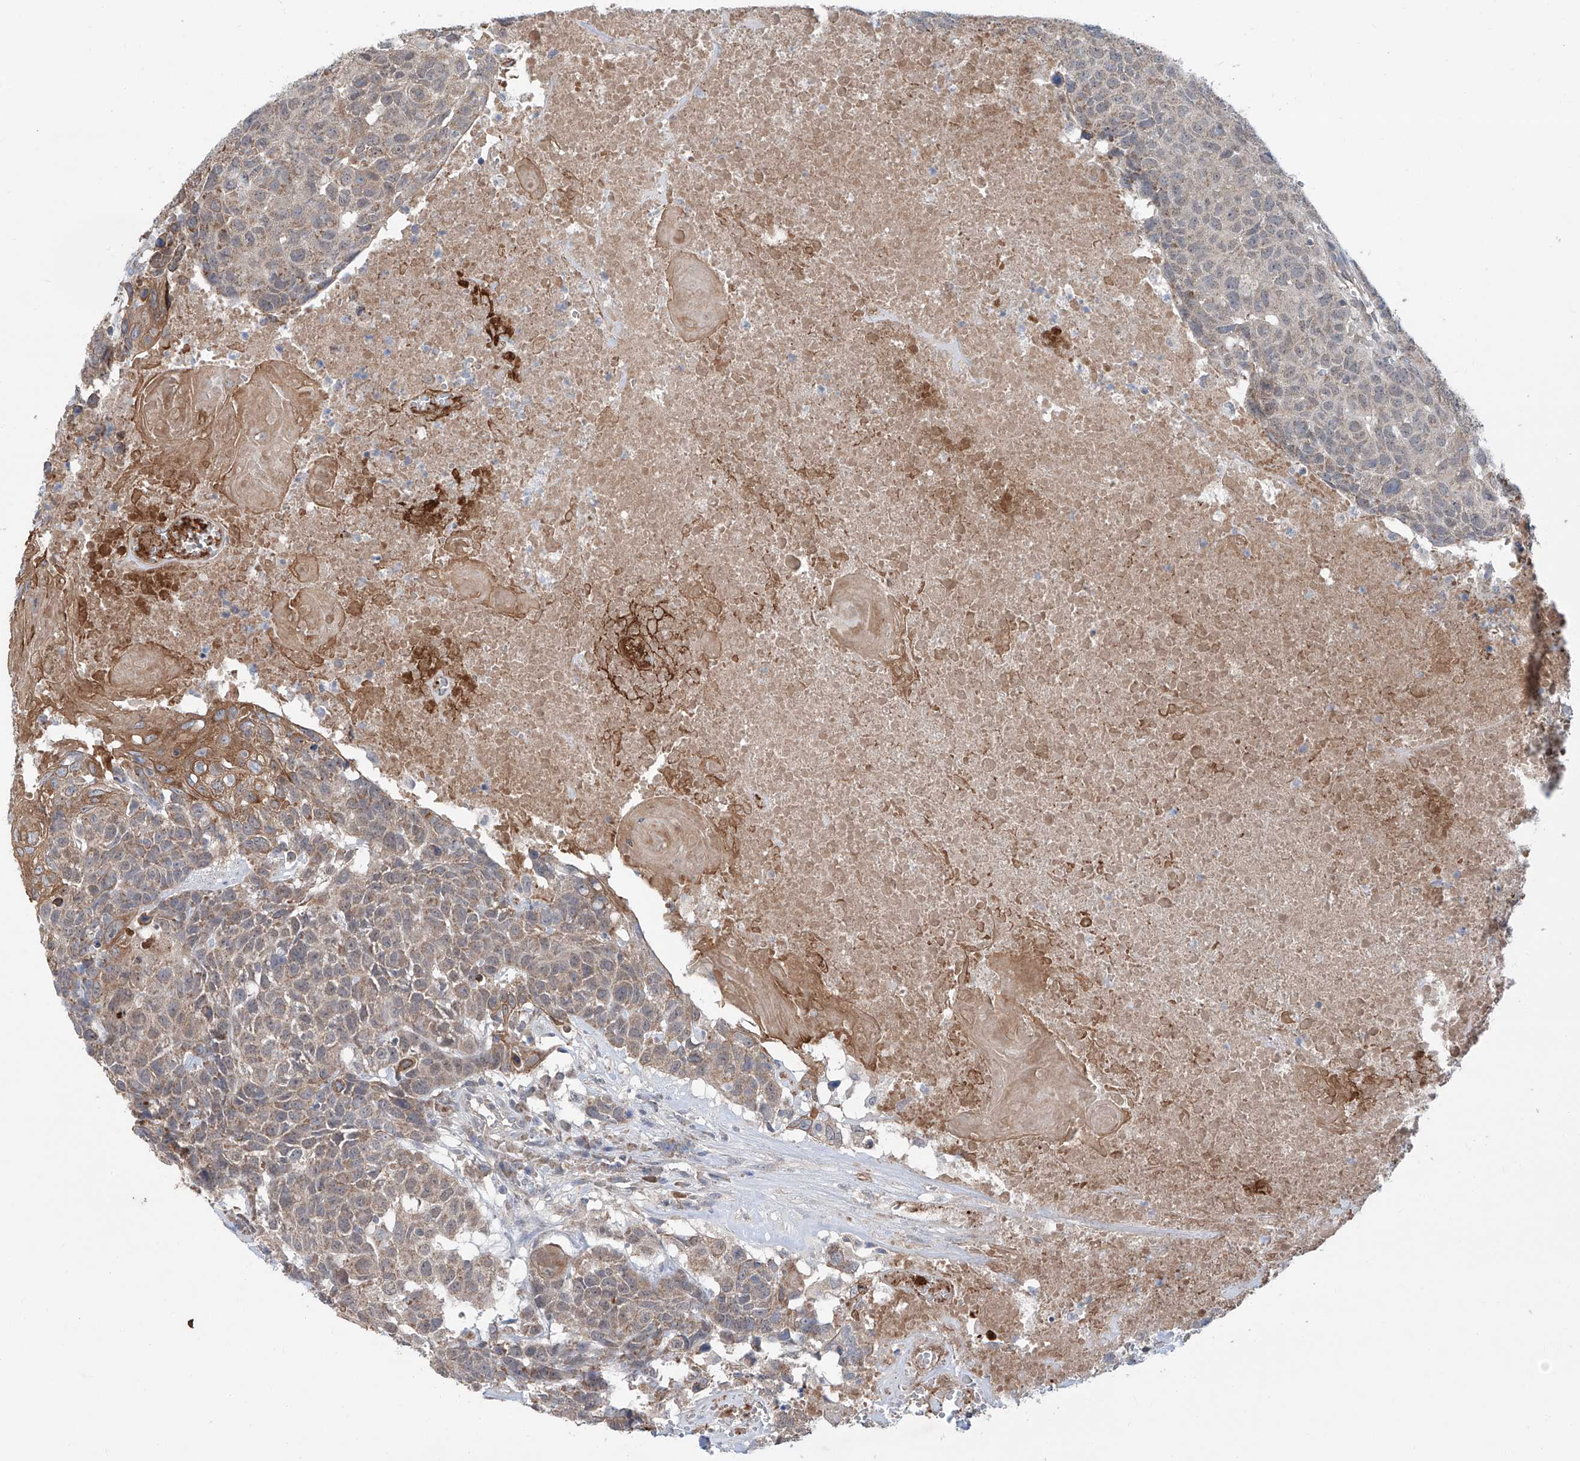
{"staining": {"intensity": "weak", "quantity": "25%-75%", "location": "cytoplasmic/membranous"}, "tissue": "head and neck cancer", "cell_type": "Tumor cells", "image_type": "cancer", "snomed": [{"axis": "morphology", "description": "Squamous cell carcinoma, NOS"}, {"axis": "topography", "description": "Head-Neck"}], "caption": "Immunohistochemical staining of human head and neck squamous cell carcinoma reveals low levels of weak cytoplasmic/membranous positivity in approximately 25%-75% of tumor cells.", "gene": "SIX4", "patient": {"sex": "male", "age": 66}}